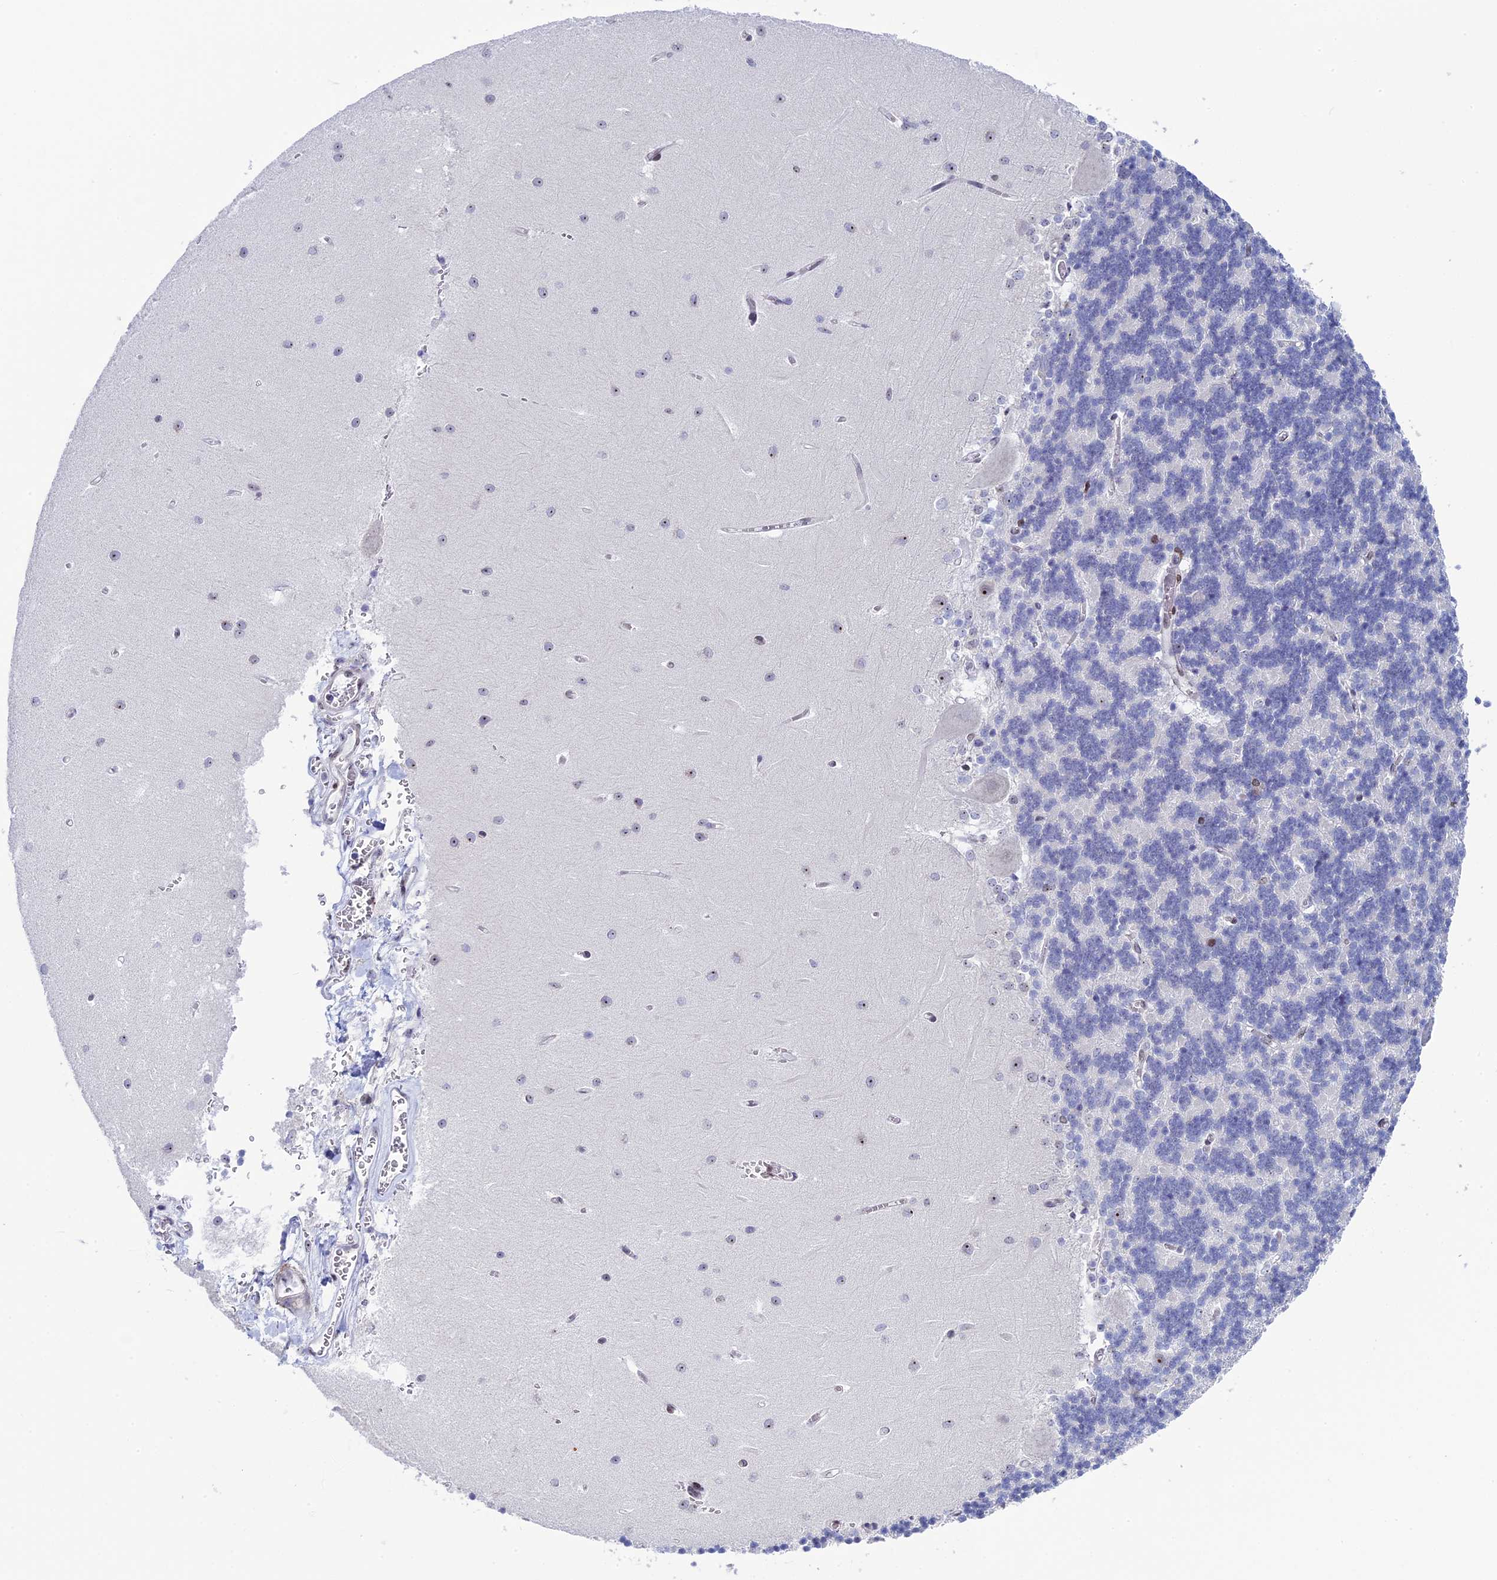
{"staining": {"intensity": "negative", "quantity": "none", "location": "none"}, "tissue": "cerebellum", "cell_type": "Cells in granular layer", "image_type": "normal", "snomed": [{"axis": "morphology", "description": "Normal tissue, NOS"}, {"axis": "topography", "description": "Cerebellum"}], "caption": "High magnification brightfield microscopy of normal cerebellum stained with DAB (brown) and counterstained with hematoxylin (blue): cells in granular layer show no significant staining. (DAB (3,3'-diaminobenzidine) immunohistochemistry visualized using brightfield microscopy, high magnification).", "gene": "CCDC86", "patient": {"sex": "male", "age": 37}}